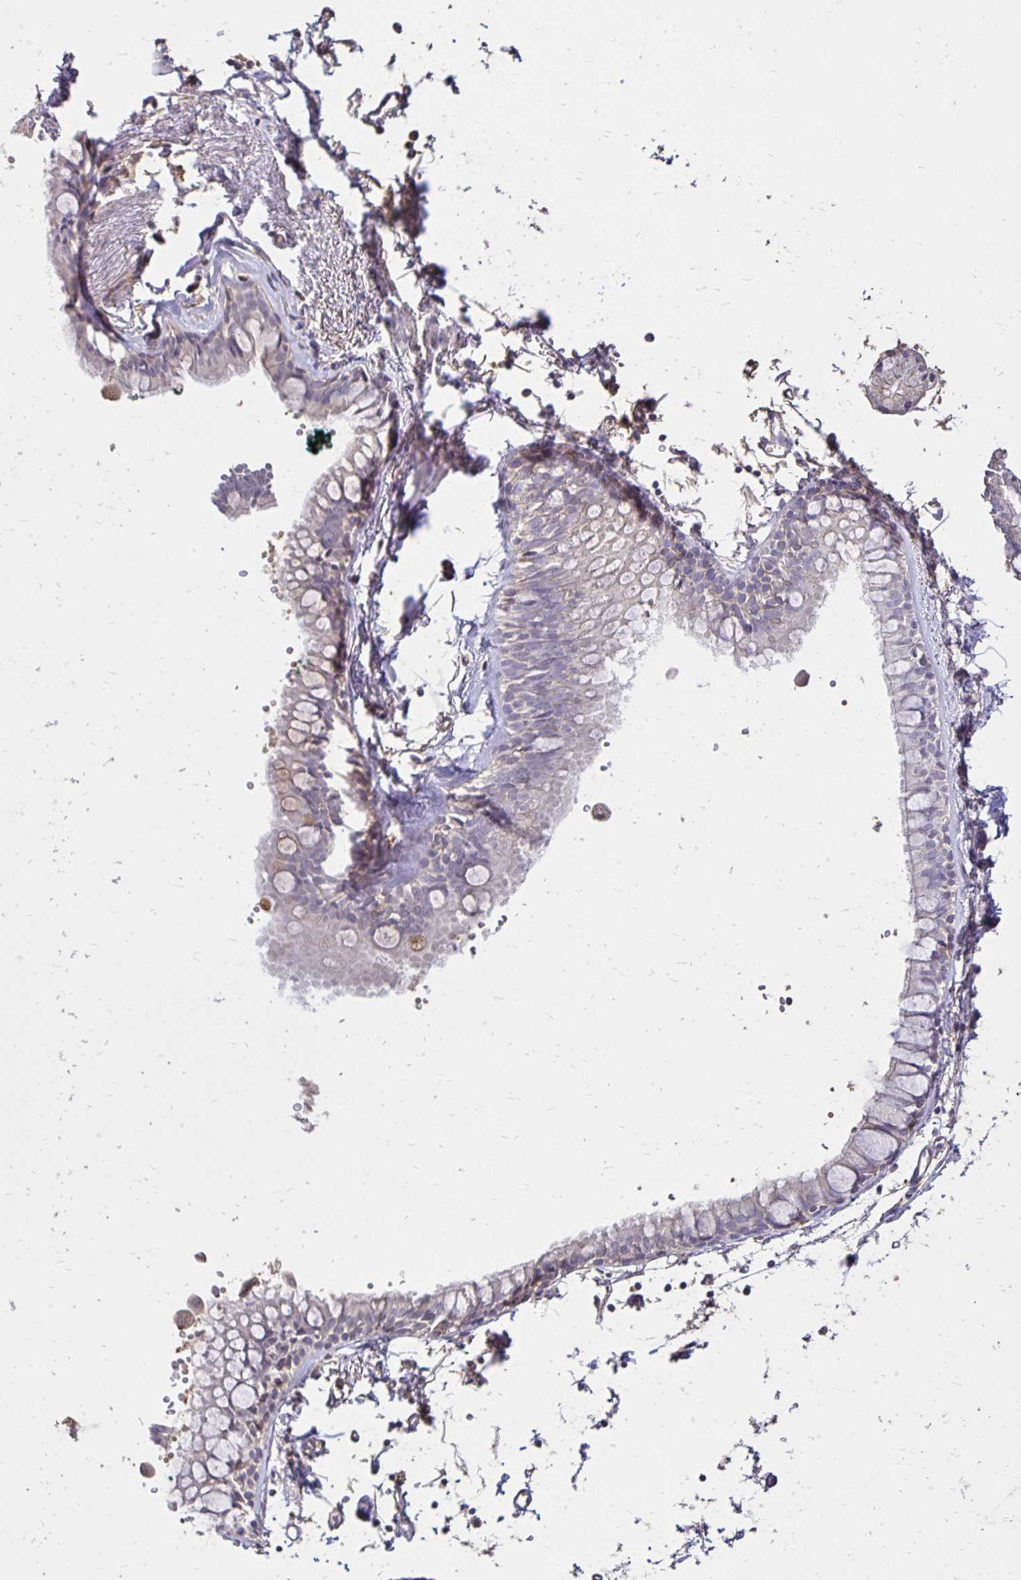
{"staining": {"intensity": "negative", "quantity": "none", "location": "none"}, "tissue": "bronchus", "cell_type": "Respiratory epithelial cells", "image_type": "normal", "snomed": [{"axis": "morphology", "description": "Normal tissue, NOS"}, {"axis": "topography", "description": "Cartilage tissue"}, {"axis": "topography", "description": "Bronchus"}], "caption": "An image of bronchus stained for a protein exhibits no brown staining in respiratory epithelial cells.", "gene": "PNPLA3", "patient": {"sex": "female", "age": 59}}